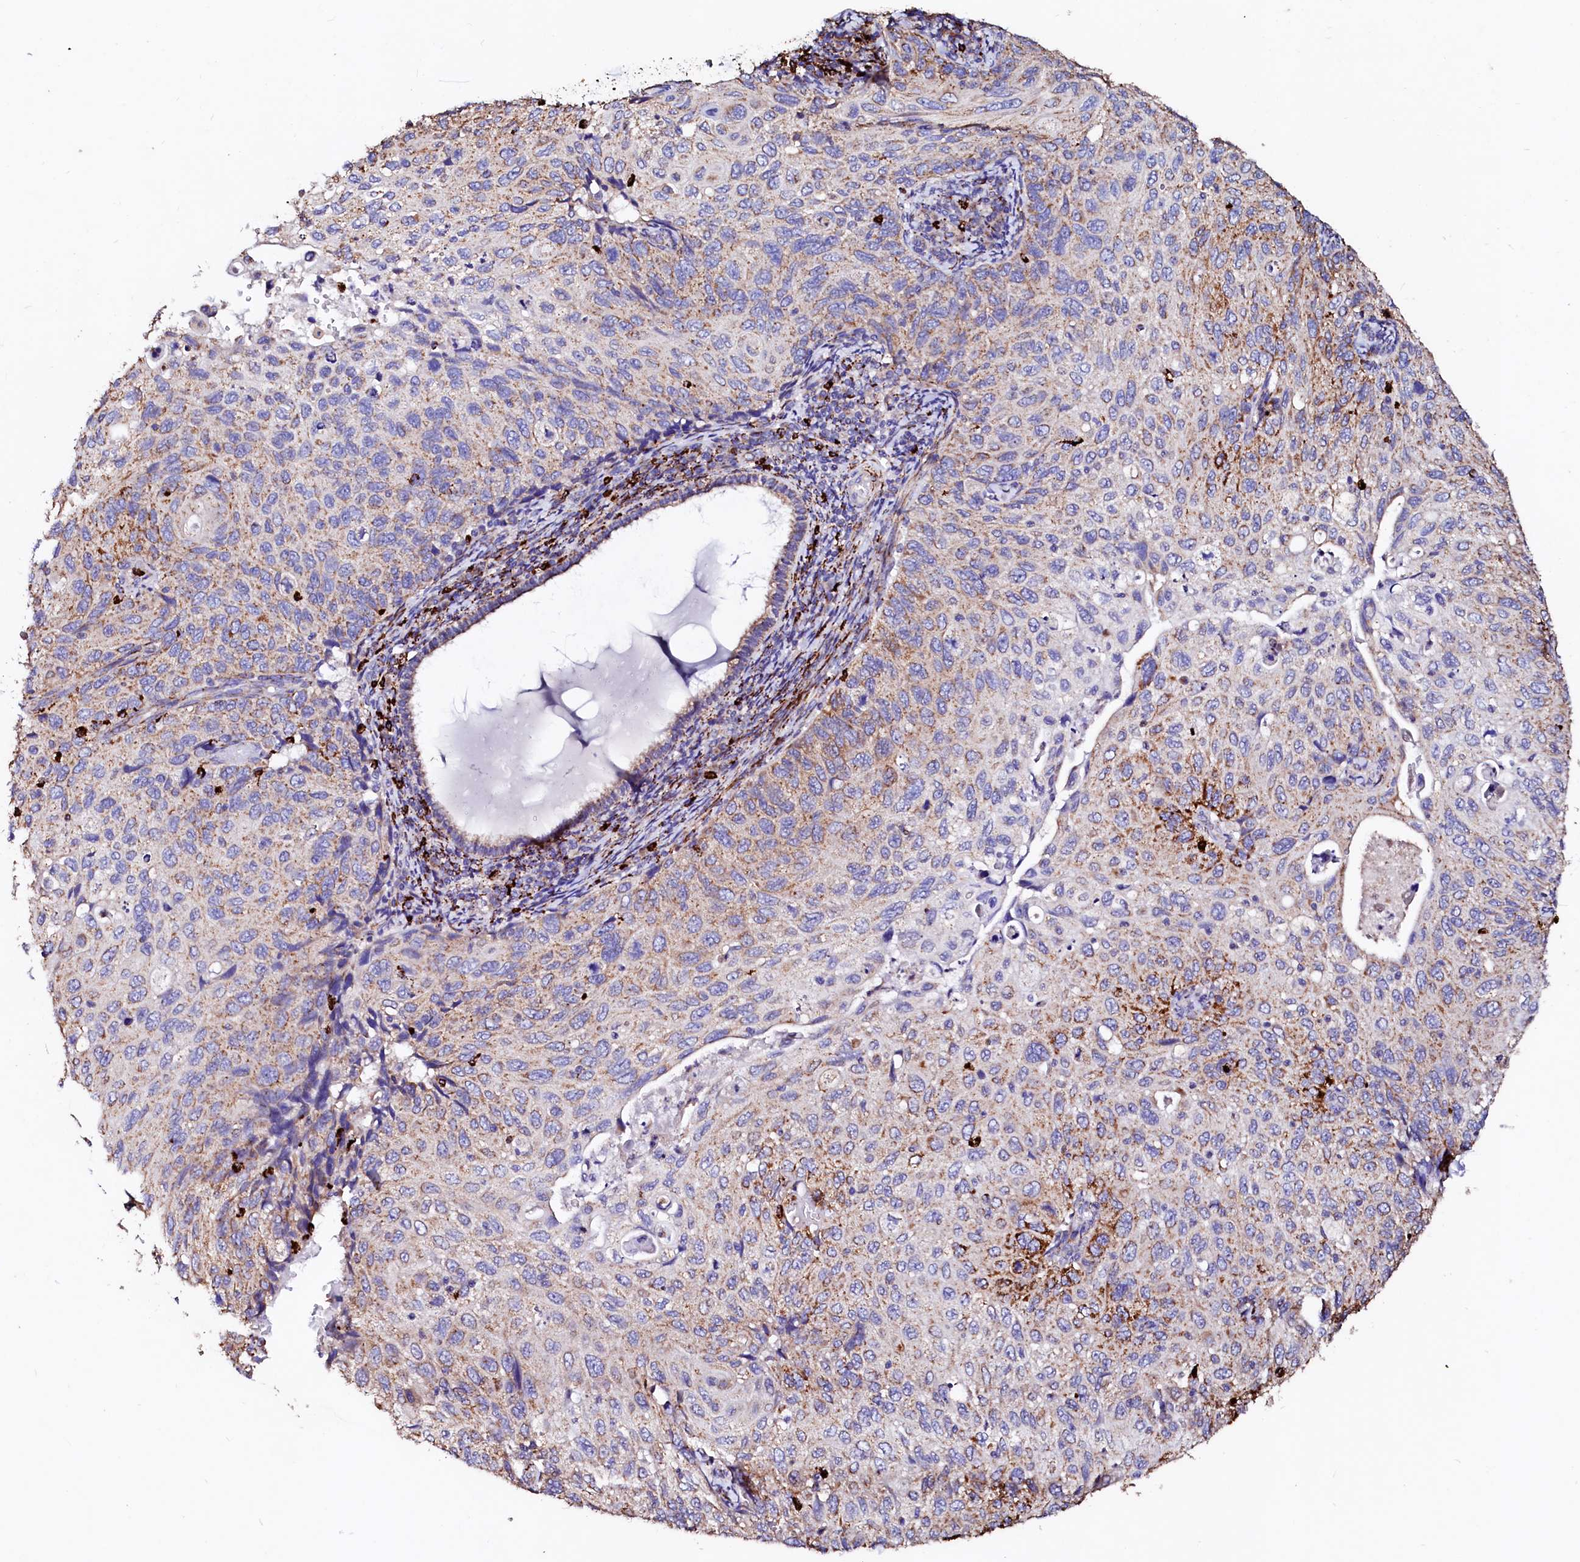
{"staining": {"intensity": "strong", "quantity": "25%-75%", "location": "cytoplasmic/membranous"}, "tissue": "cervical cancer", "cell_type": "Tumor cells", "image_type": "cancer", "snomed": [{"axis": "morphology", "description": "Squamous cell carcinoma, NOS"}, {"axis": "topography", "description": "Cervix"}], "caption": "Protein expression analysis of cervical cancer exhibits strong cytoplasmic/membranous staining in about 25%-75% of tumor cells.", "gene": "MAOB", "patient": {"sex": "female", "age": 70}}